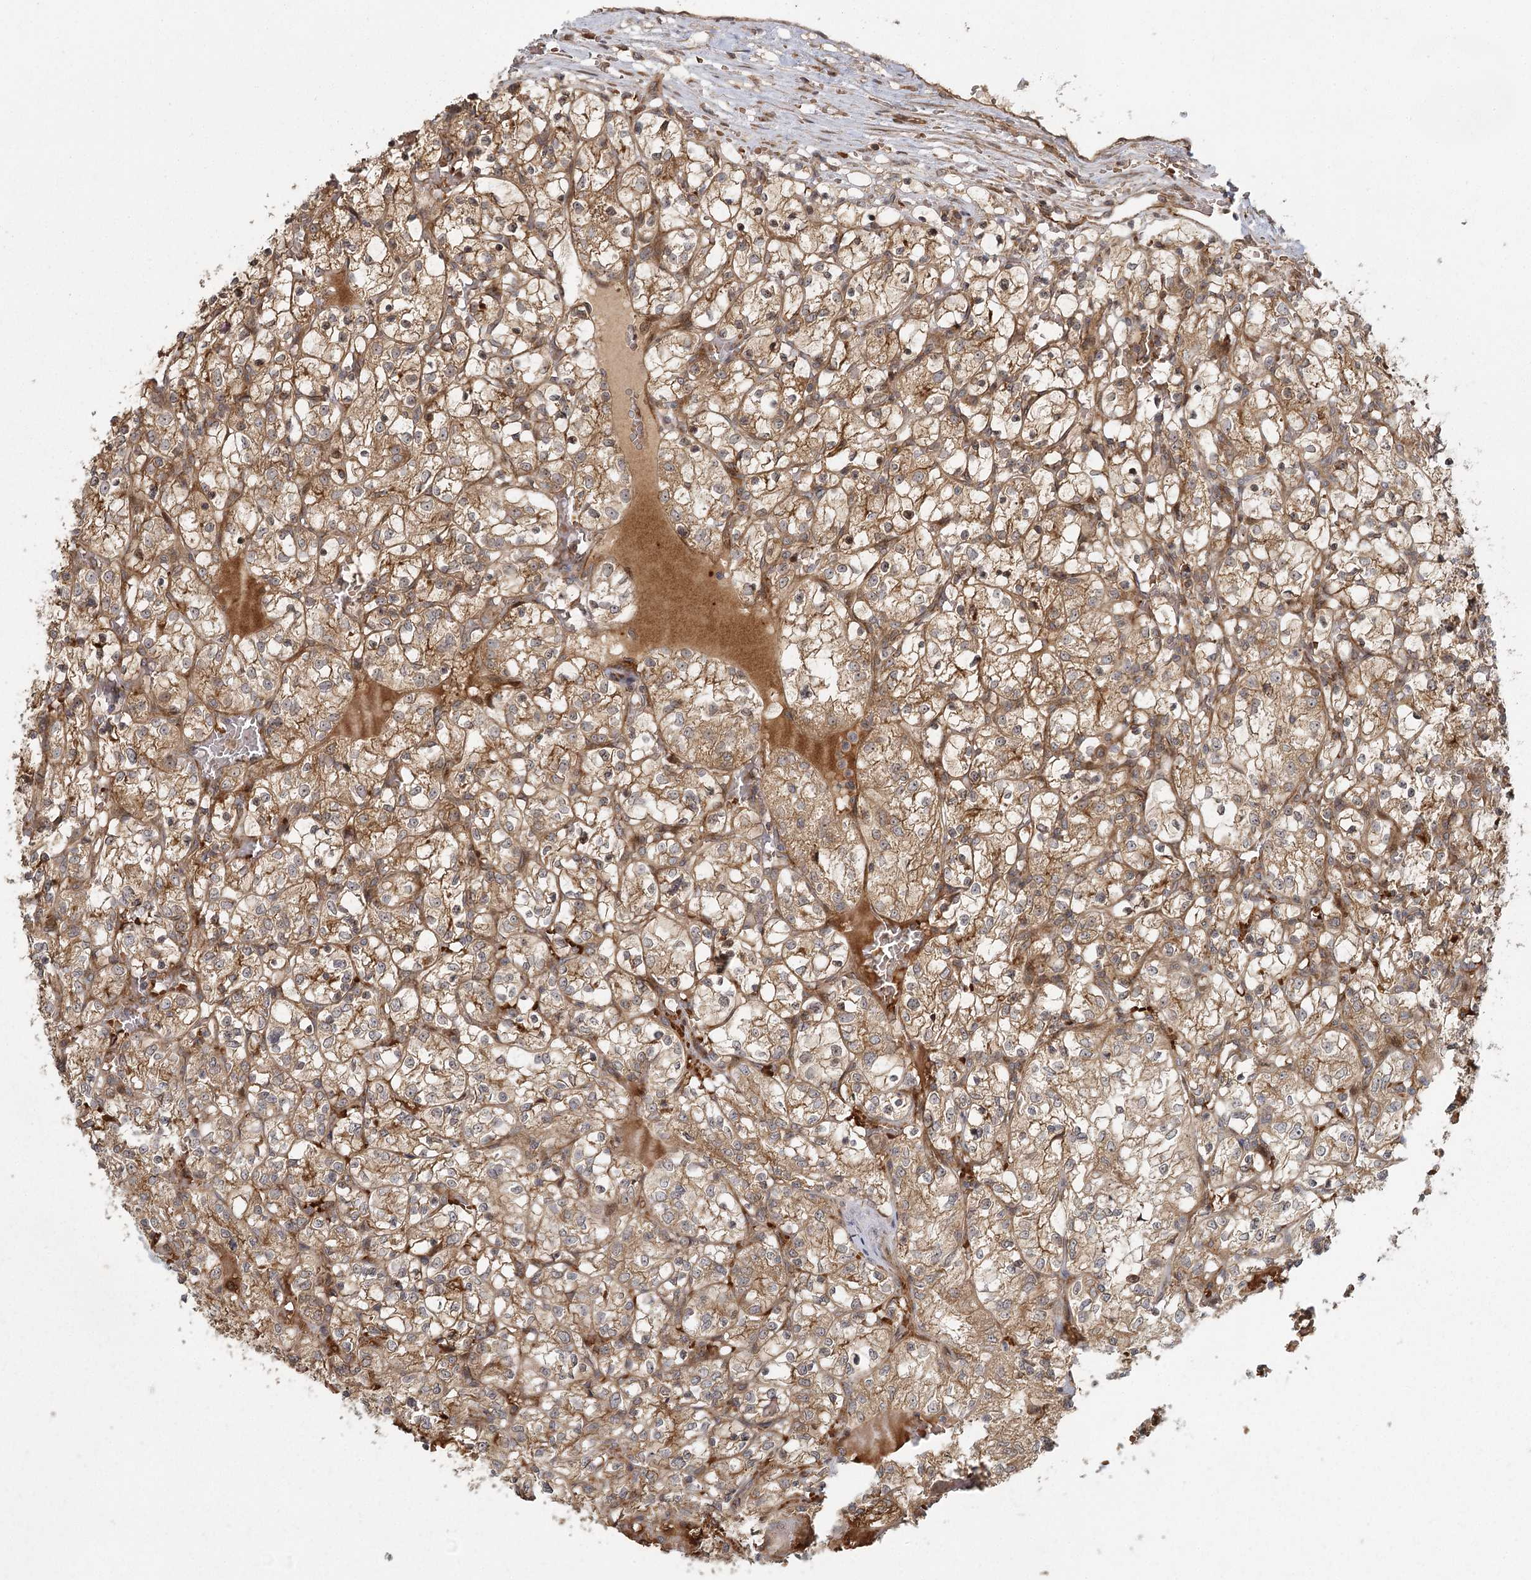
{"staining": {"intensity": "moderate", "quantity": ">75%", "location": "cytoplasmic/membranous"}, "tissue": "renal cancer", "cell_type": "Tumor cells", "image_type": "cancer", "snomed": [{"axis": "morphology", "description": "Adenocarcinoma, NOS"}, {"axis": "topography", "description": "Kidney"}], "caption": "Tumor cells show moderate cytoplasmic/membranous staining in about >75% of cells in adenocarcinoma (renal). (IHC, brightfield microscopy, high magnification).", "gene": "RAPGEF6", "patient": {"sex": "female", "age": 69}}